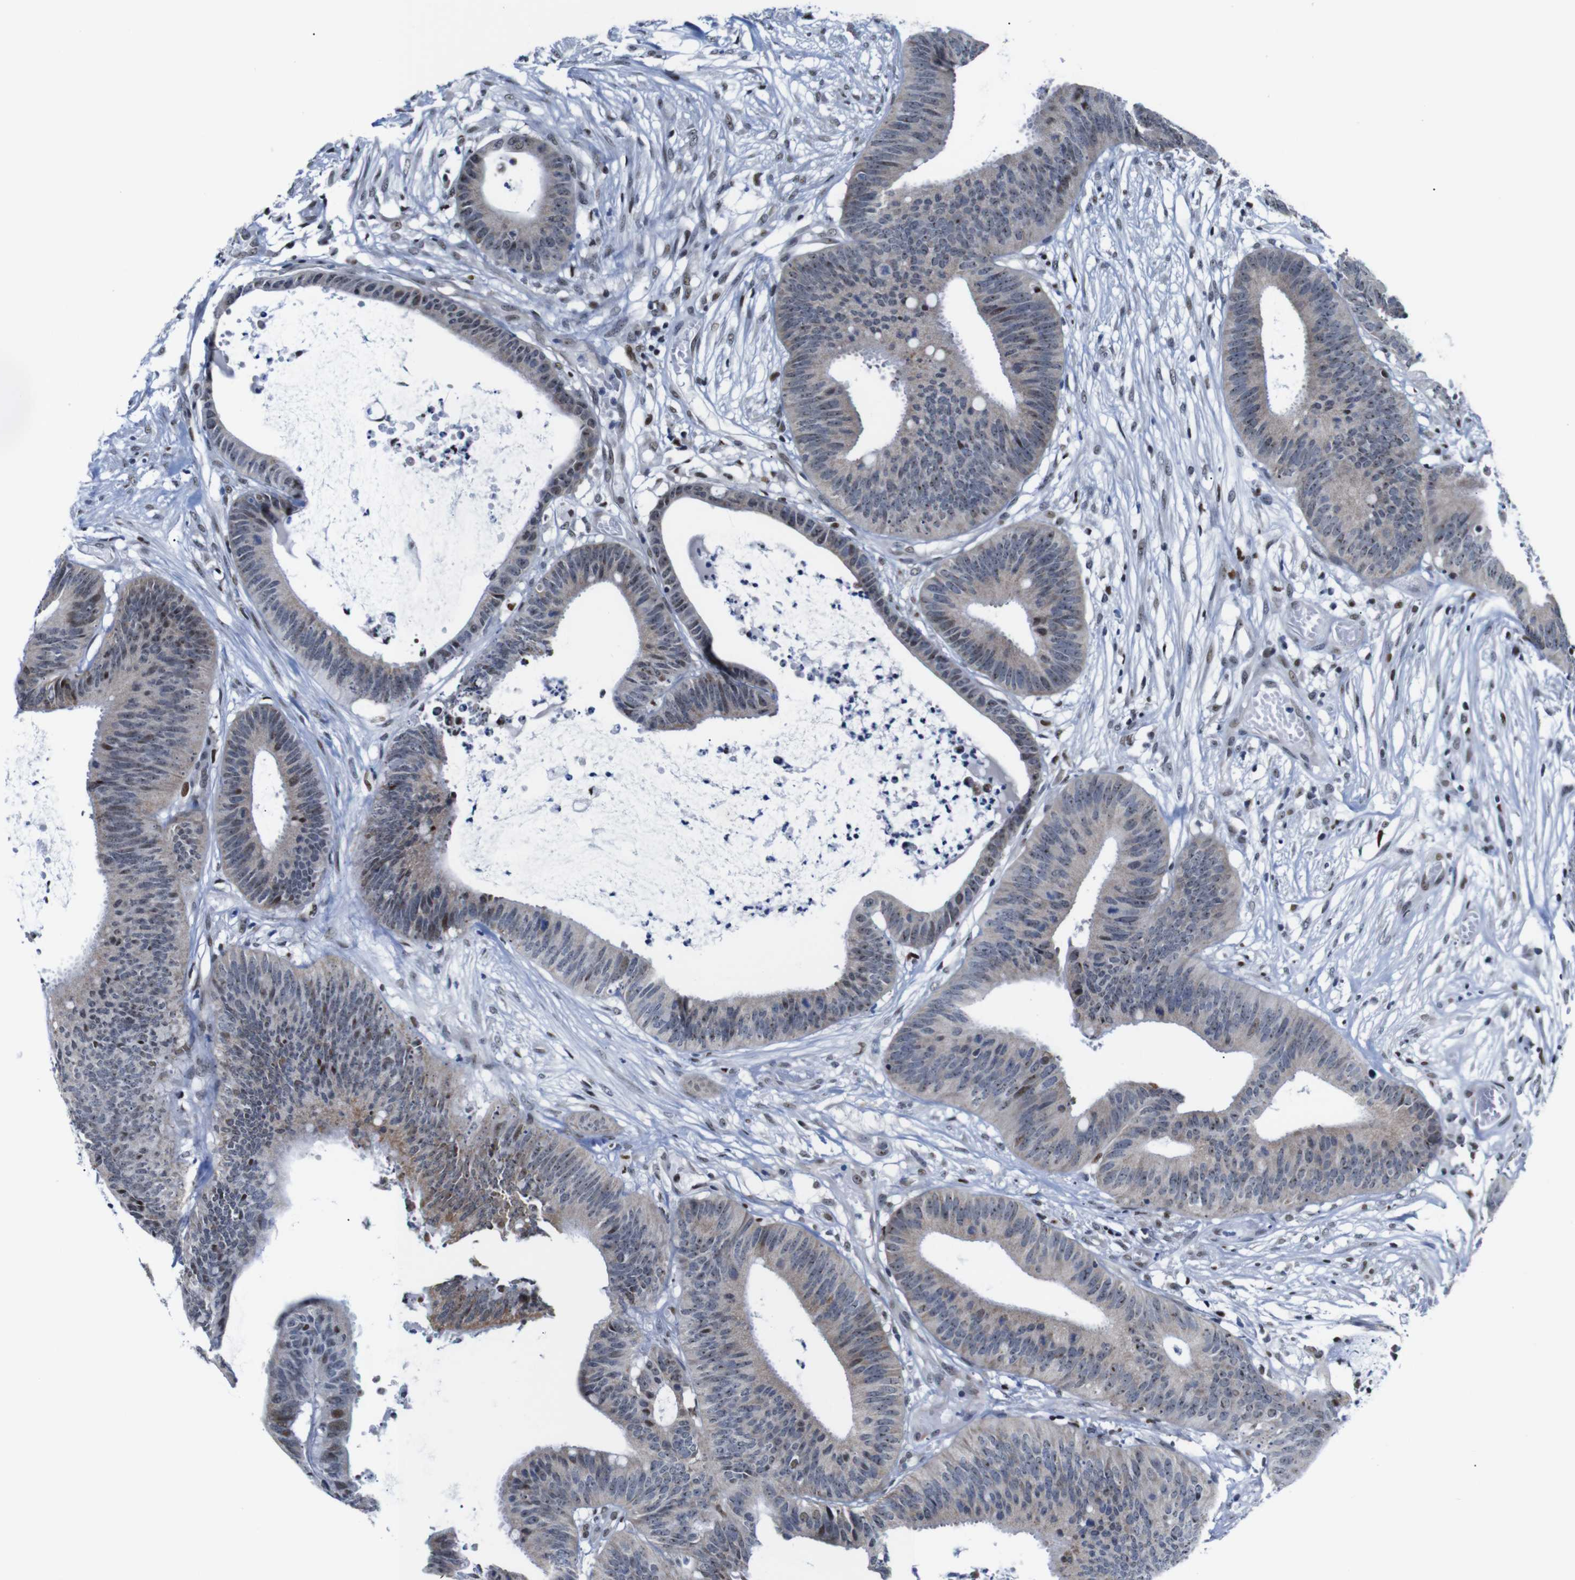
{"staining": {"intensity": "weak", "quantity": ">75%", "location": "cytoplasmic/membranous,nuclear"}, "tissue": "colorectal cancer", "cell_type": "Tumor cells", "image_type": "cancer", "snomed": [{"axis": "morphology", "description": "Adenocarcinoma, NOS"}, {"axis": "topography", "description": "Rectum"}], "caption": "Protein expression analysis of colorectal cancer displays weak cytoplasmic/membranous and nuclear positivity in about >75% of tumor cells.", "gene": "GATA6", "patient": {"sex": "female", "age": 66}}